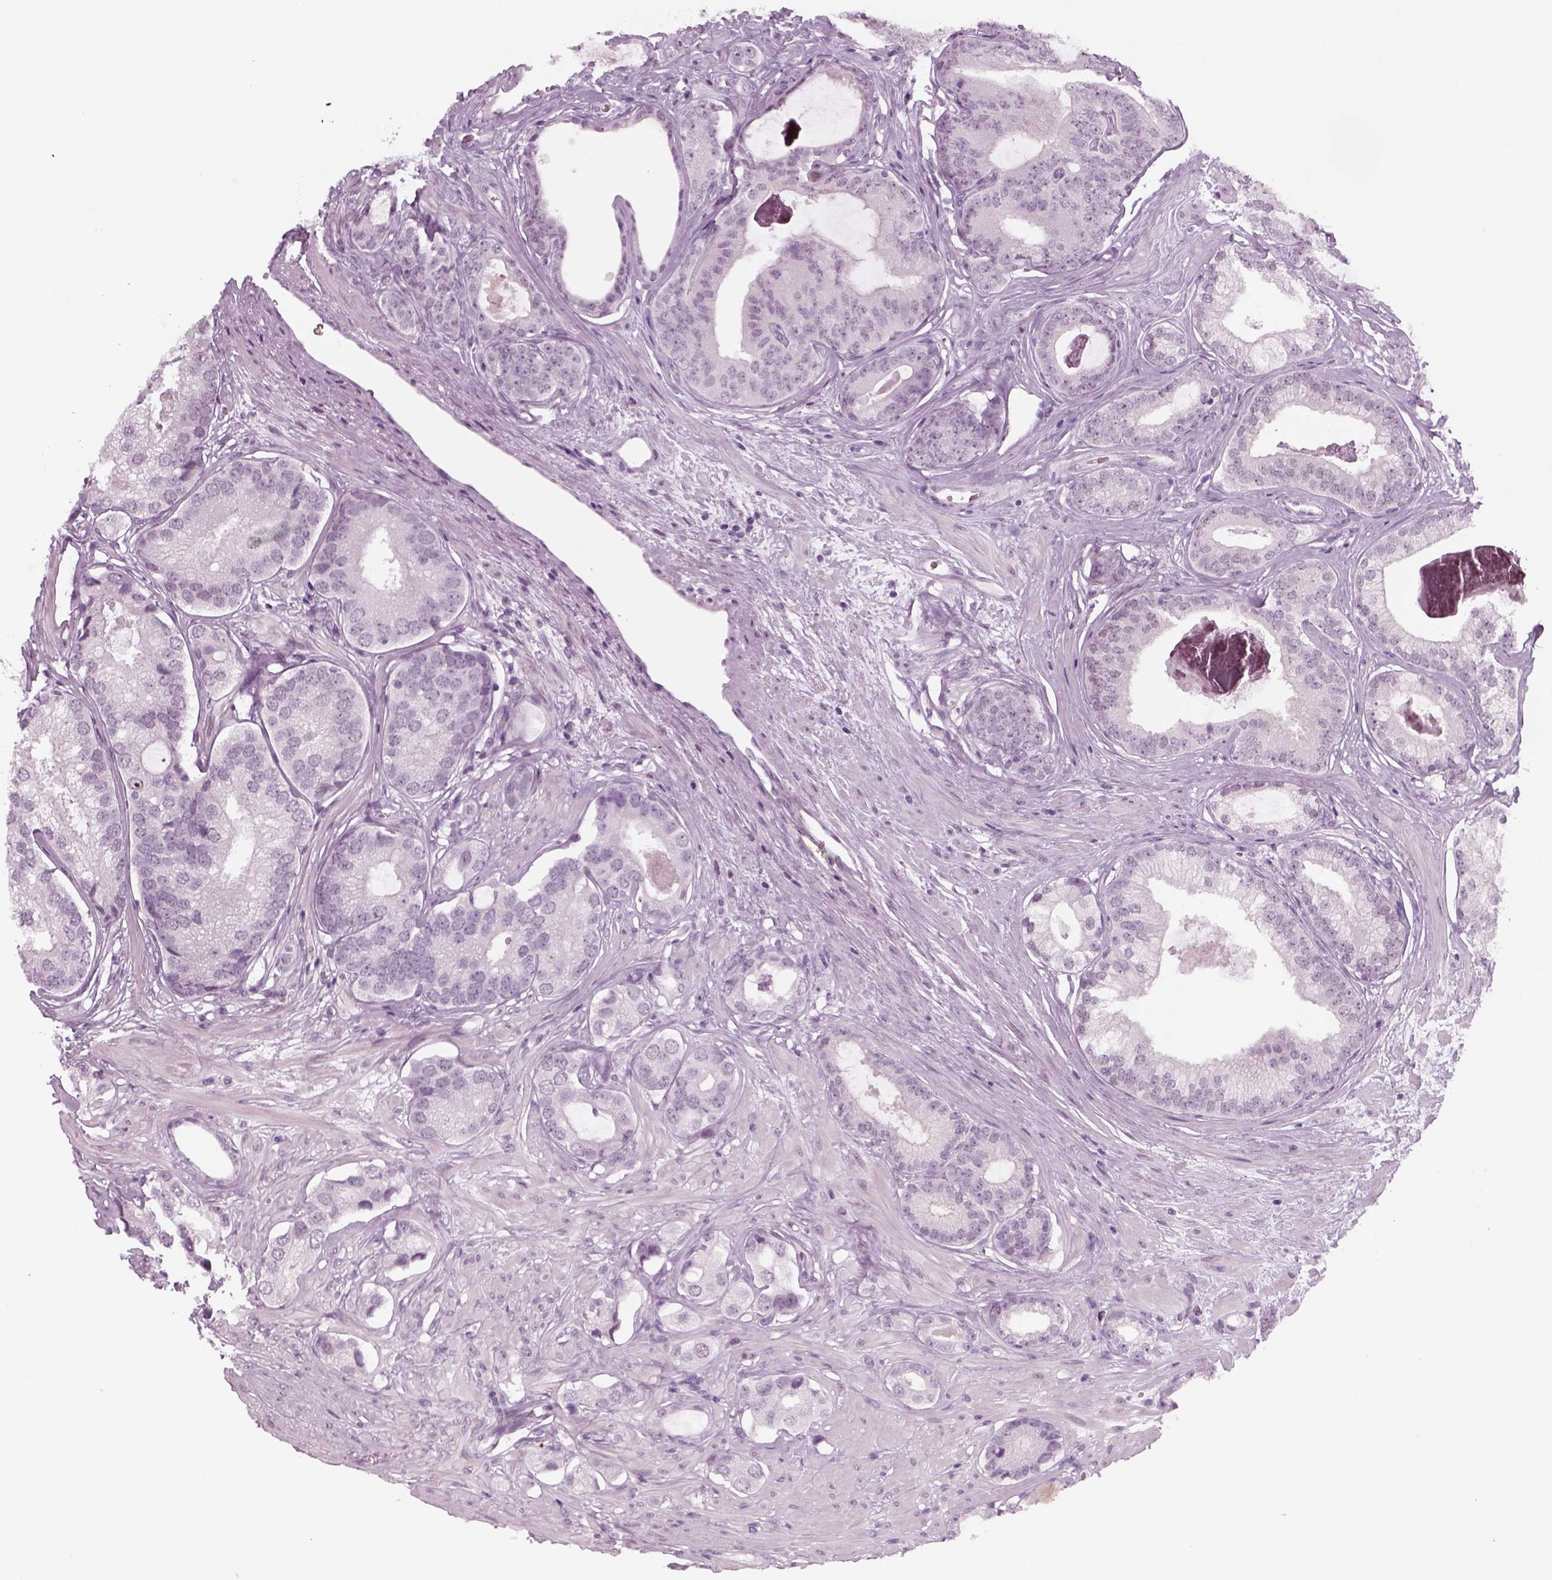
{"staining": {"intensity": "negative", "quantity": "none", "location": "none"}, "tissue": "prostate cancer", "cell_type": "Tumor cells", "image_type": "cancer", "snomed": [{"axis": "morphology", "description": "Adenocarcinoma, Low grade"}, {"axis": "topography", "description": "Prostate"}], "caption": "A high-resolution image shows IHC staining of prostate cancer (low-grade adenocarcinoma), which reveals no significant staining in tumor cells.", "gene": "KRT75", "patient": {"sex": "male", "age": 61}}